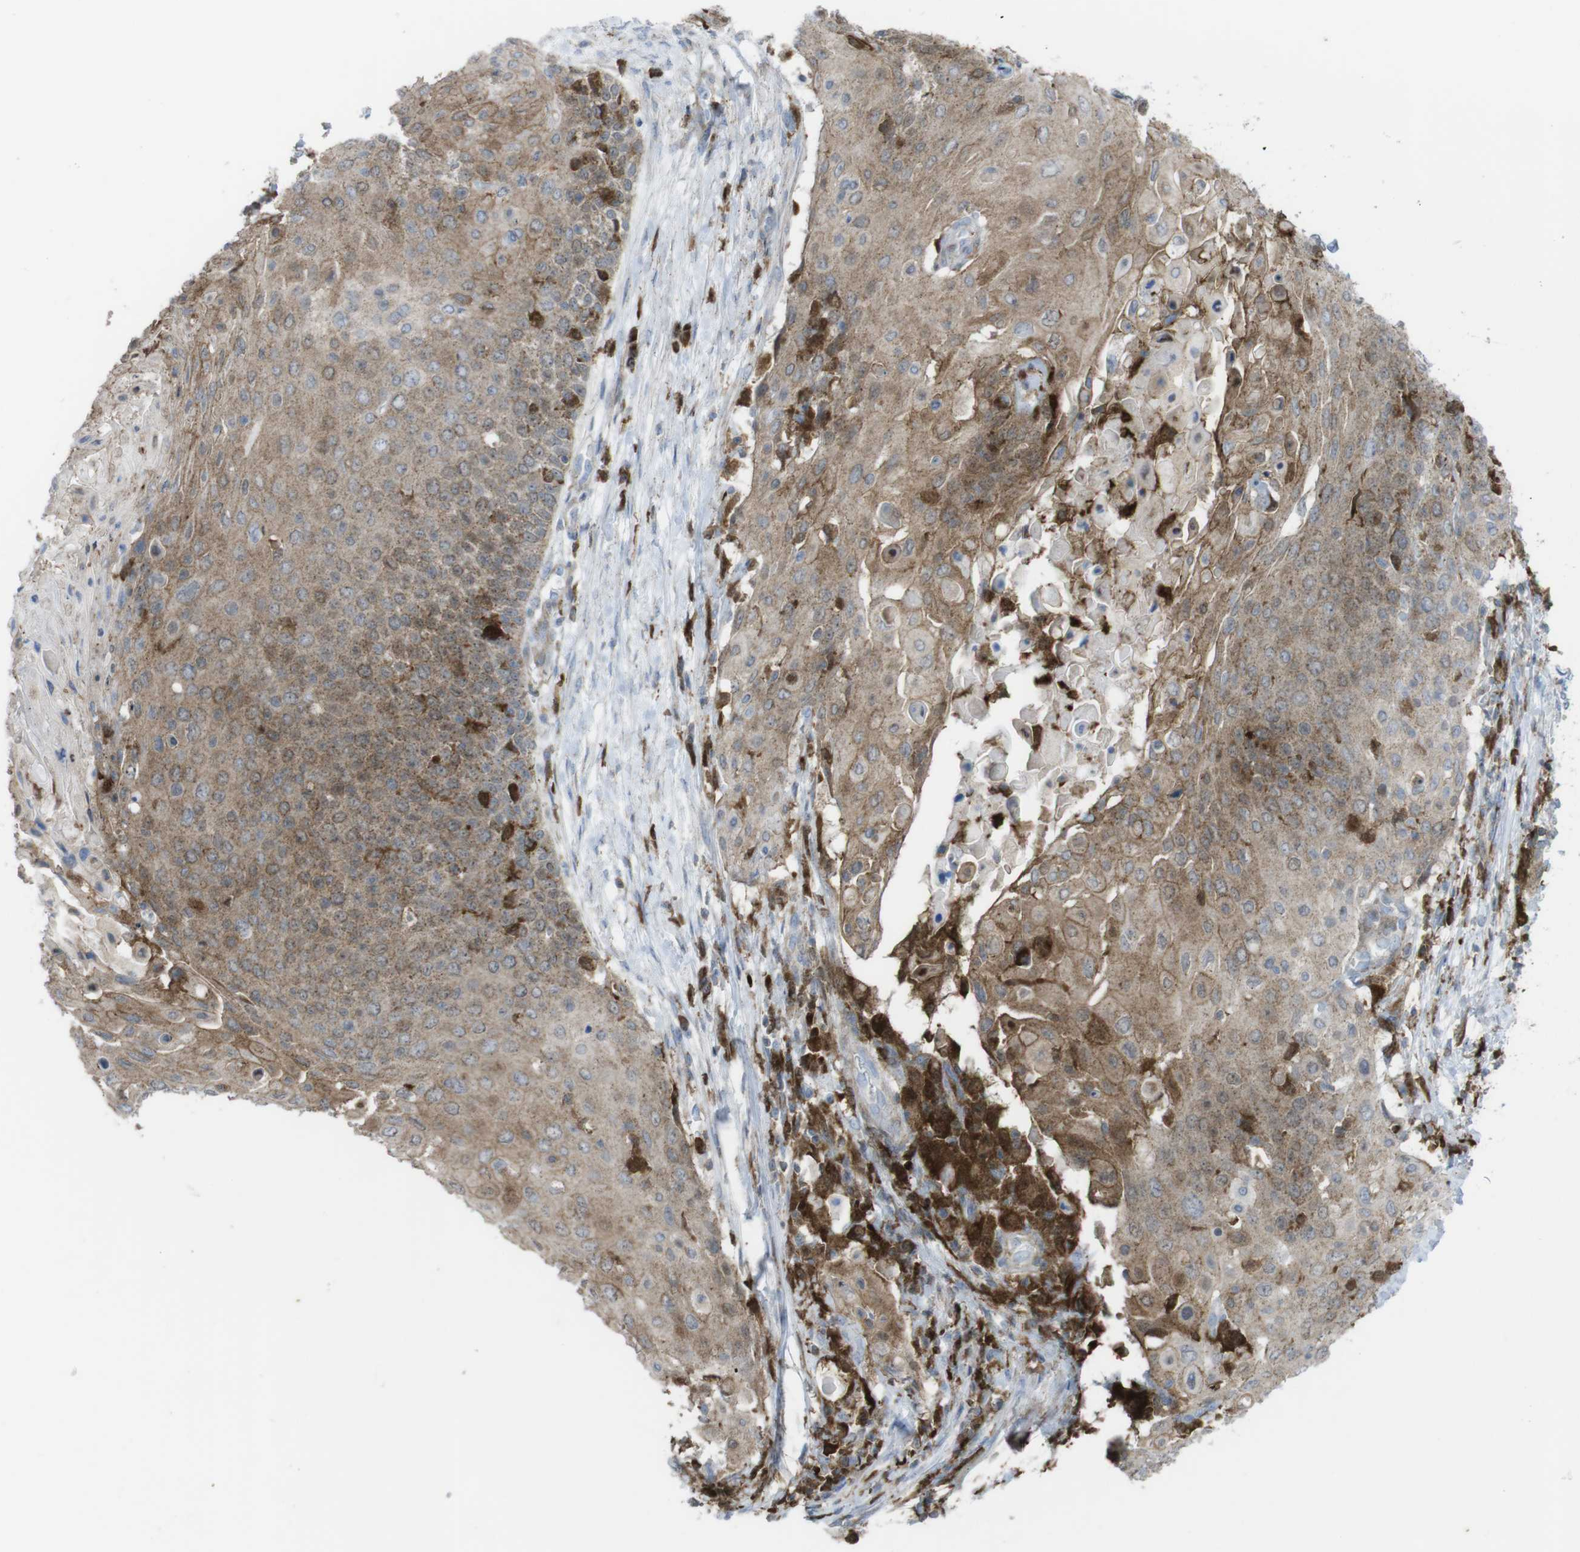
{"staining": {"intensity": "moderate", "quantity": ">75%", "location": "cytoplasmic/membranous"}, "tissue": "cervical cancer", "cell_type": "Tumor cells", "image_type": "cancer", "snomed": [{"axis": "morphology", "description": "Squamous cell carcinoma, NOS"}, {"axis": "topography", "description": "Cervix"}], "caption": "An immunohistochemistry (IHC) micrograph of neoplastic tissue is shown. Protein staining in brown shows moderate cytoplasmic/membranous positivity in squamous cell carcinoma (cervical) within tumor cells.", "gene": "PRKCD", "patient": {"sex": "female", "age": 39}}